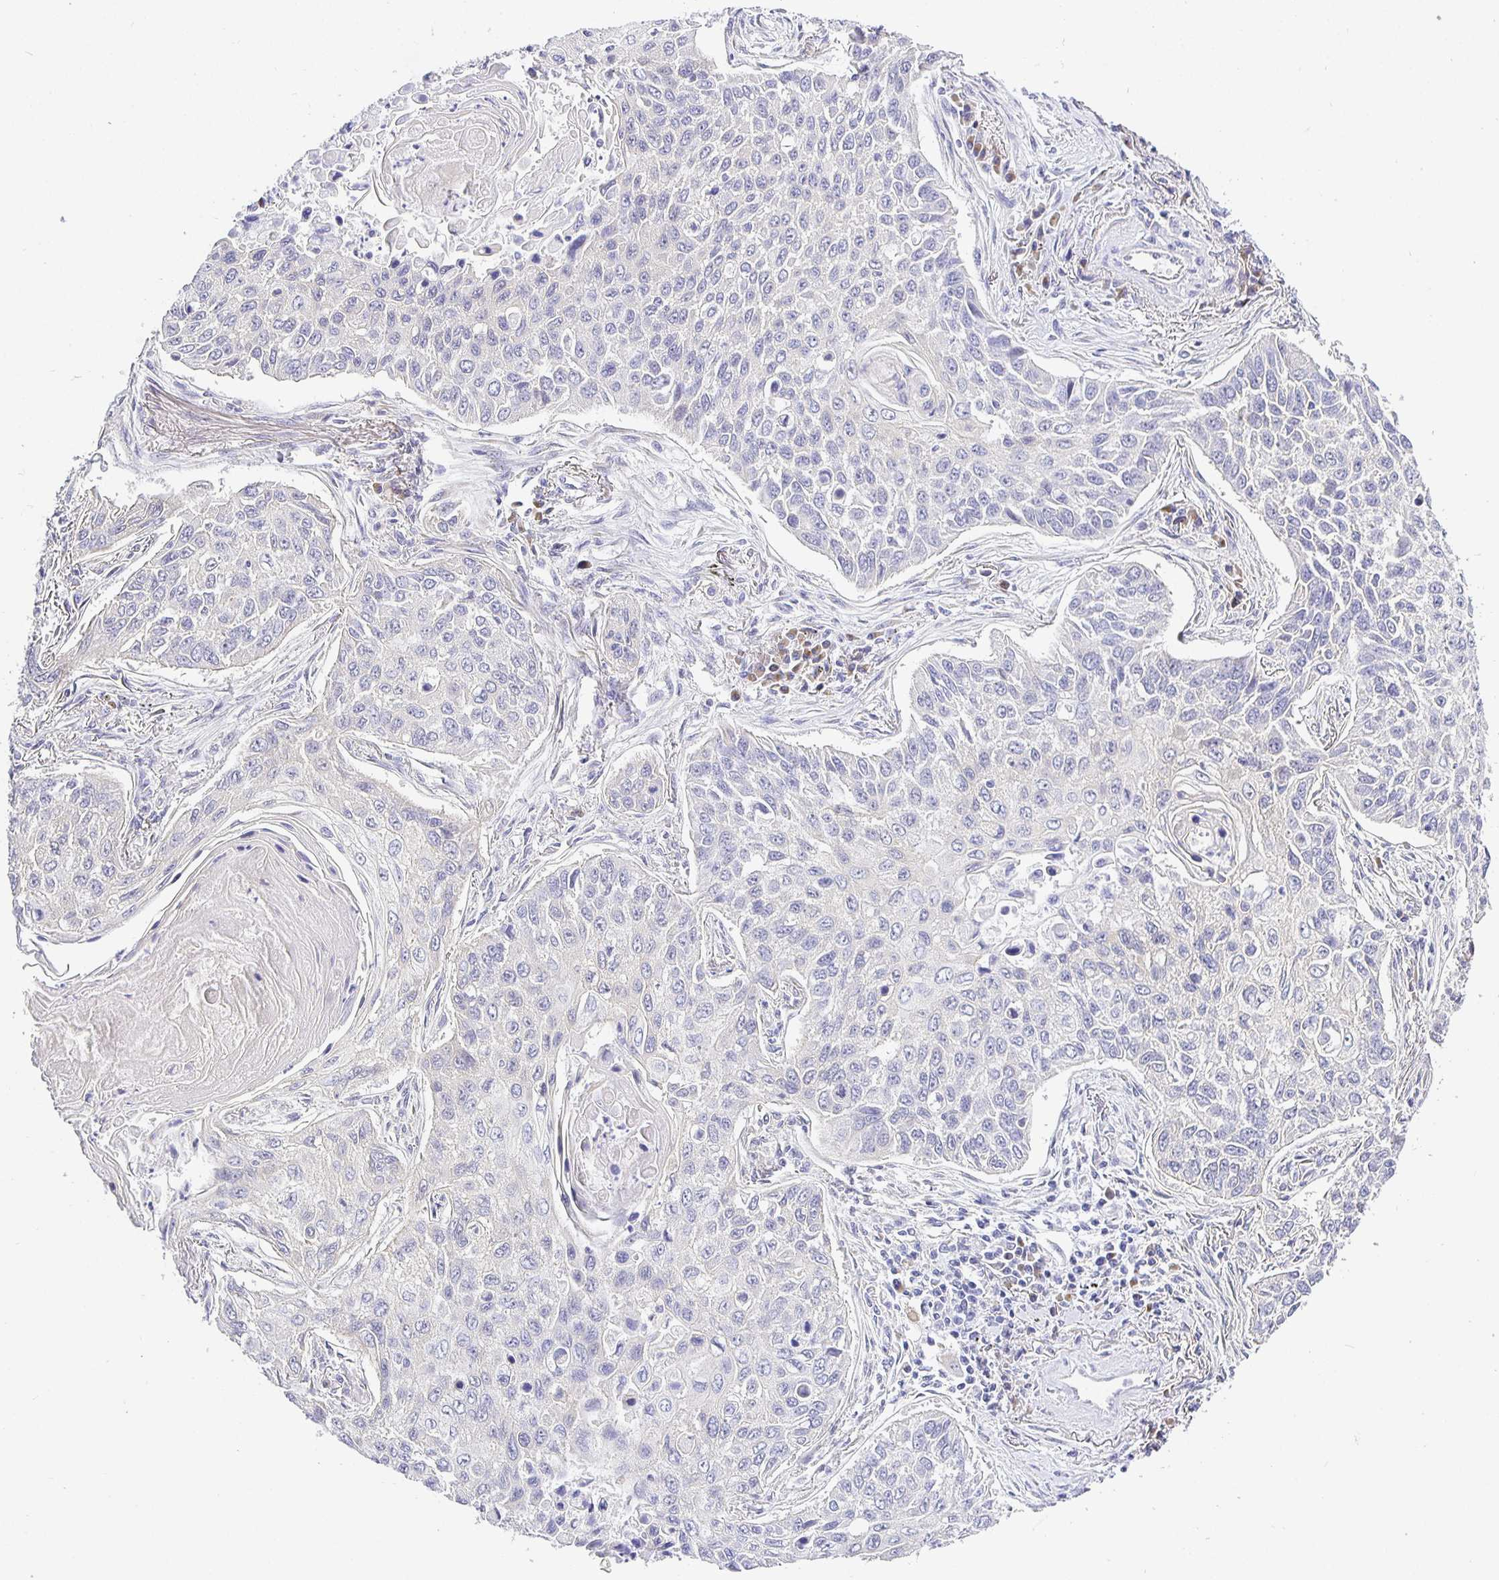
{"staining": {"intensity": "negative", "quantity": "none", "location": "none"}, "tissue": "lung cancer", "cell_type": "Tumor cells", "image_type": "cancer", "snomed": [{"axis": "morphology", "description": "Squamous cell carcinoma, NOS"}, {"axis": "topography", "description": "Lung"}], "caption": "Human lung squamous cell carcinoma stained for a protein using immunohistochemistry (IHC) displays no staining in tumor cells.", "gene": "OPALIN", "patient": {"sex": "male", "age": 75}}